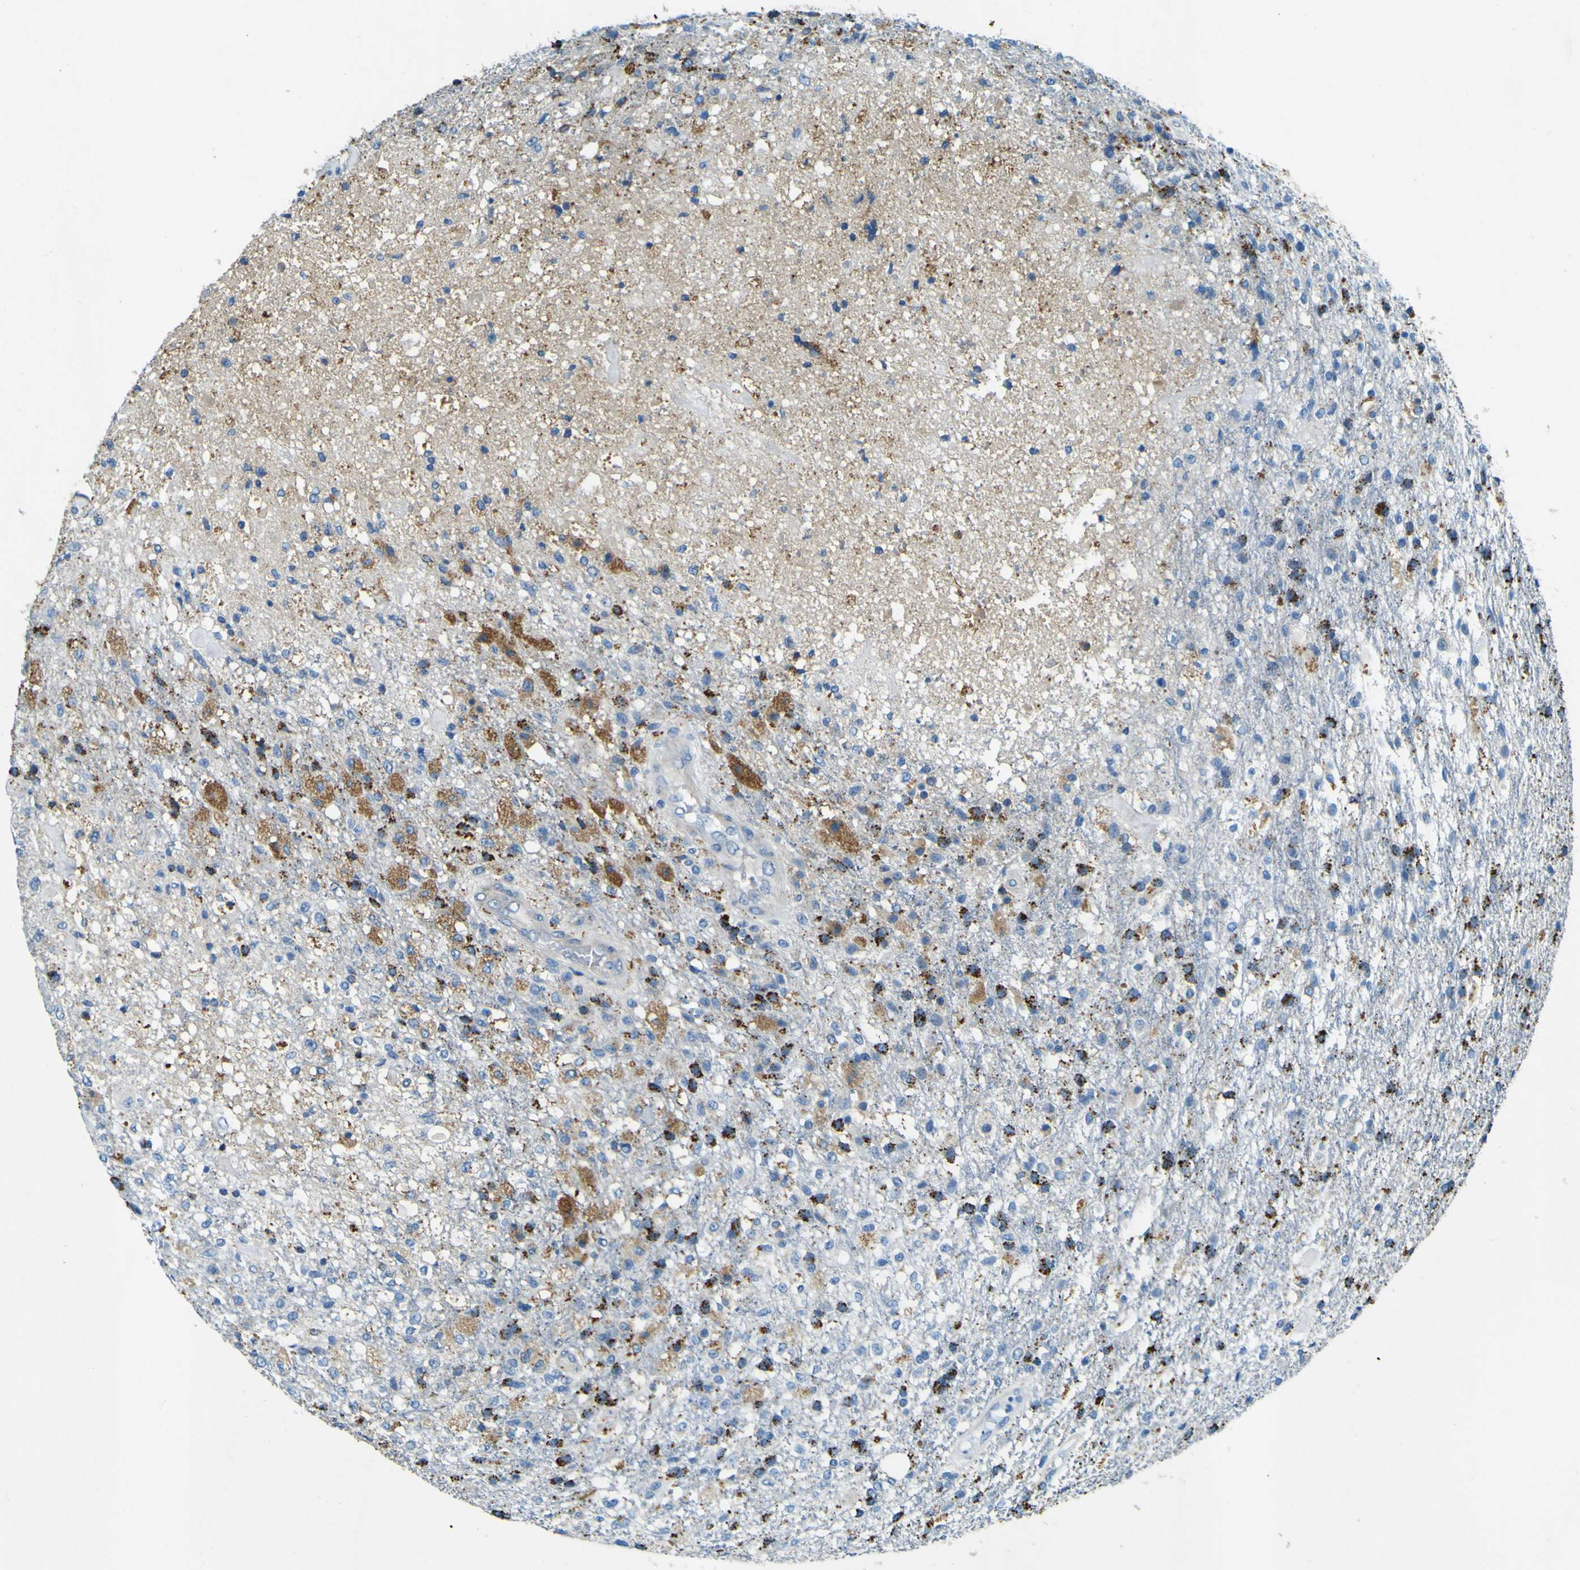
{"staining": {"intensity": "moderate", "quantity": "25%-75%", "location": "cytoplasmic/membranous"}, "tissue": "glioma", "cell_type": "Tumor cells", "image_type": "cancer", "snomed": [{"axis": "morphology", "description": "Normal tissue, NOS"}, {"axis": "morphology", "description": "Glioma, malignant, High grade"}, {"axis": "topography", "description": "Cerebral cortex"}], "caption": "High-grade glioma (malignant) stained with a brown dye exhibits moderate cytoplasmic/membranous positive expression in approximately 25%-75% of tumor cells.", "gene": "PDE9A", "patient": {"sex": "male", "age": 77}}